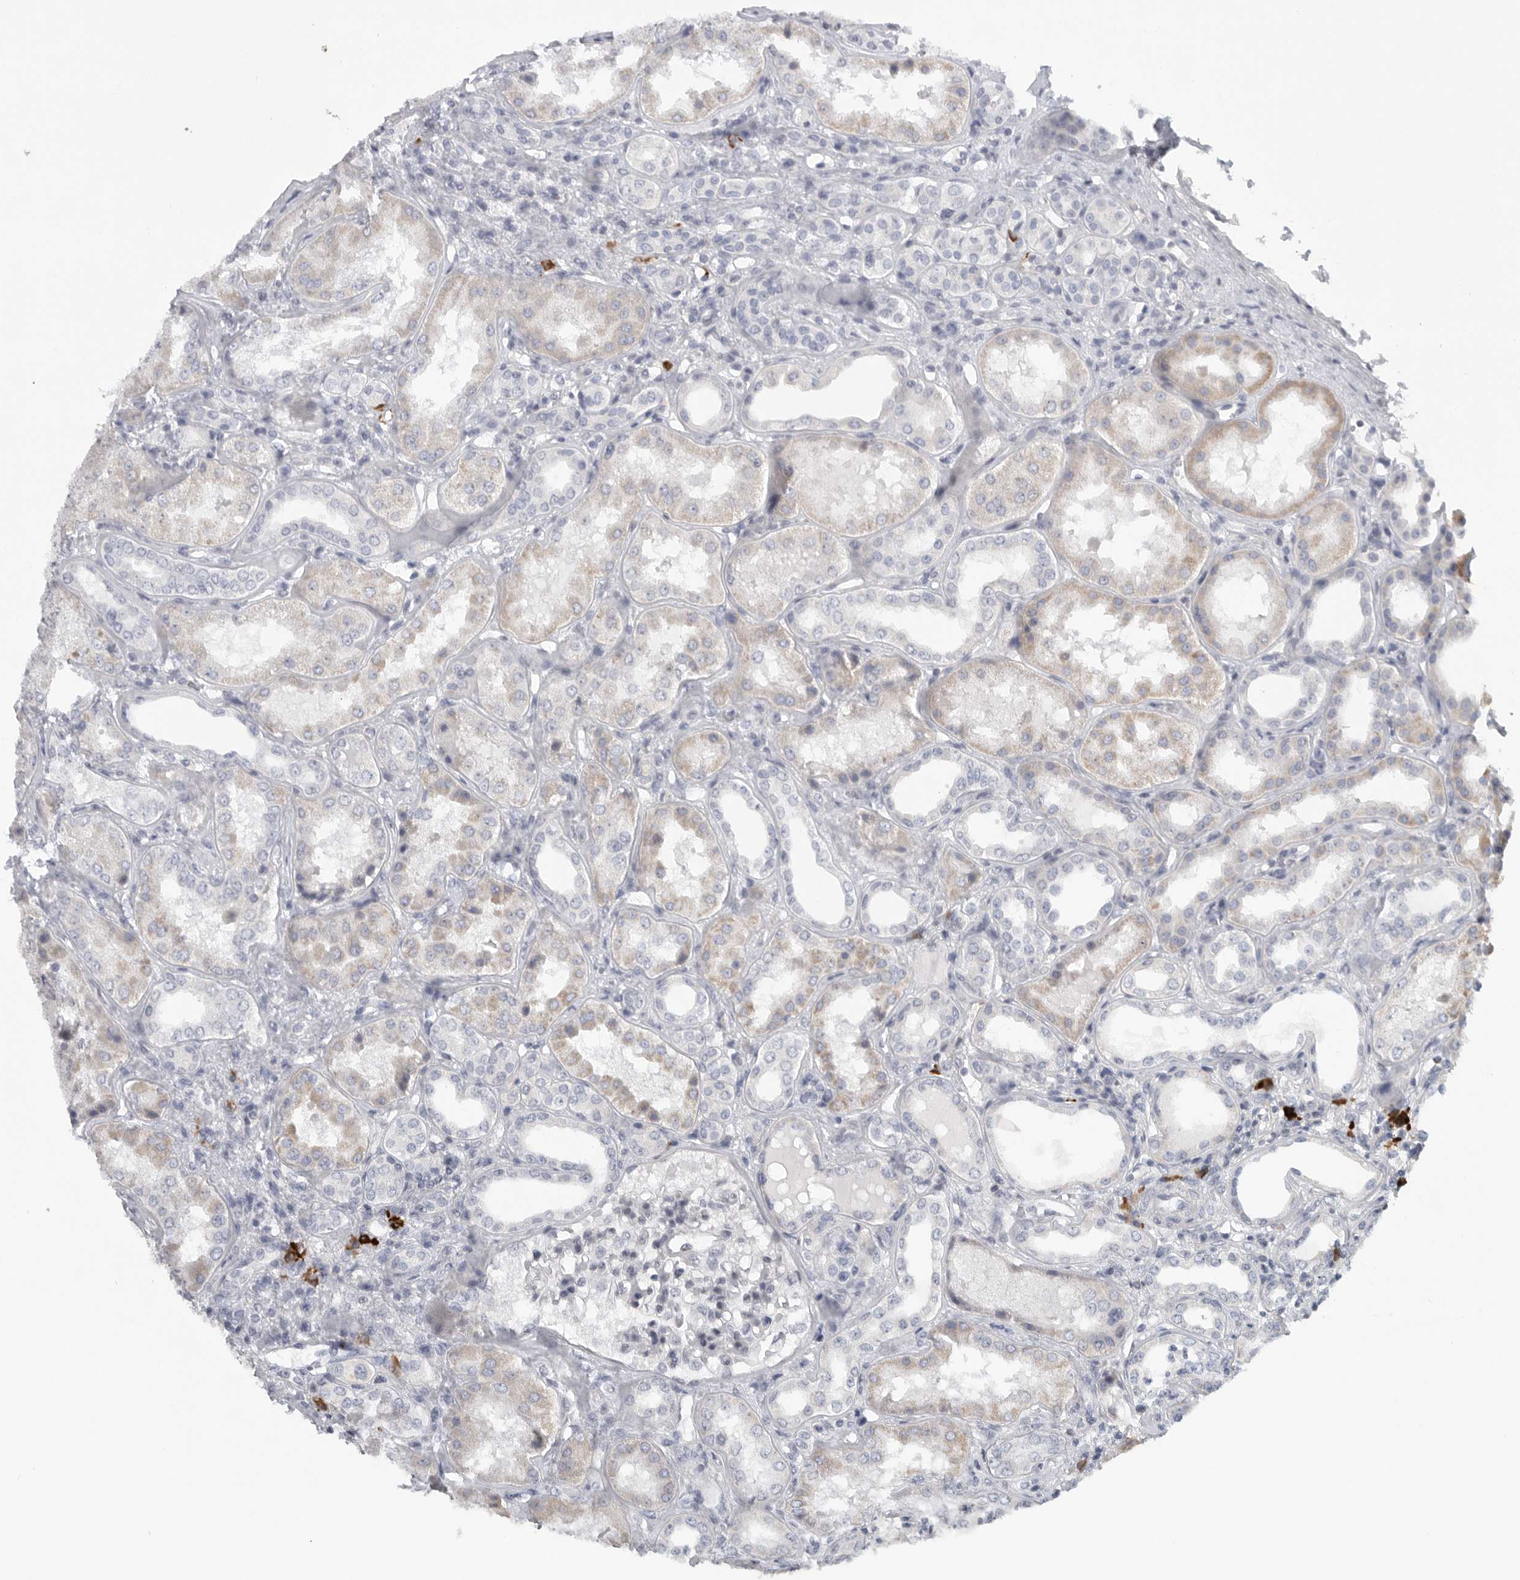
{"staining": {"intensity": "negative", "quantity": "none", "location": "none"}, "tissue": "kidney", "cell_type": "Cells in glomeruli", "image_type": "normal", "snomed": [{"axis": "morphology", "description": "Normal tissue, NOS"}, {"axis": "topography", "description": "Kidney"}], "caption": "Micrograph shows no significant protein expression in cells in glomeruli of benign kidney. (Brightfield microscopy of DAB (3,3'-diaminobenzidine) IHC at high magnification).", "gene": "TMEM69", "patient": {"sex": "female", "age": 56}}